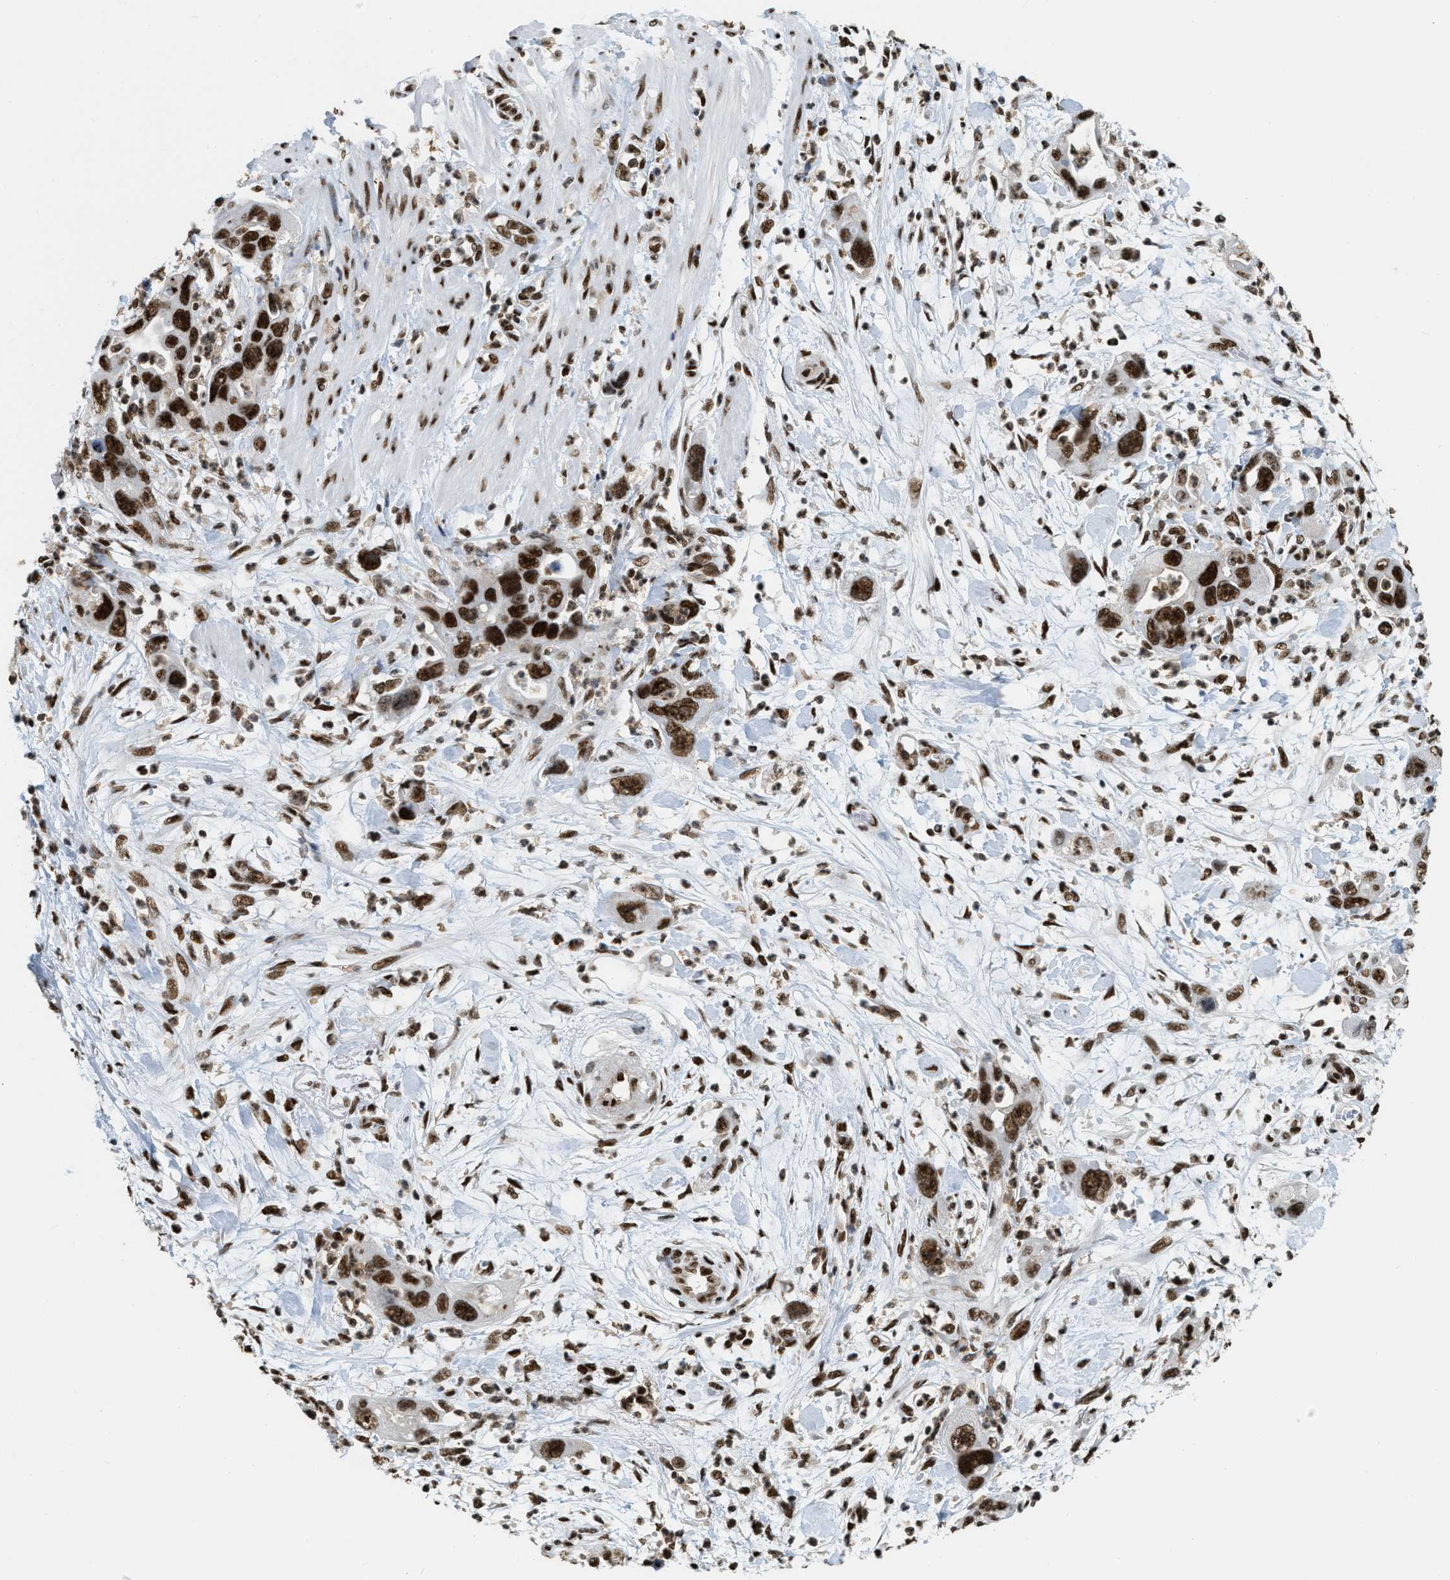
{"staining": {"intensity": "strong", "quantity": ">75%", "location": "nuclear"}, "tissue": "pancreatic cancer", "cell_type": "Tumor cells", "image_type": "cancer", "snomed": [{"axis": "morphology", "description": "Adenocarcinoma, NOS"}, {"axis": "topography", "description": "Pancreas"}], "caption": "Adenocarcinoma (pancreatic) stained for a protein (brown) demonstrates strong nuclear positive staining in approximately >75% of tumor cells.", "gene": "NUMA1", "patient": {"sex": "female", "age": 70}}